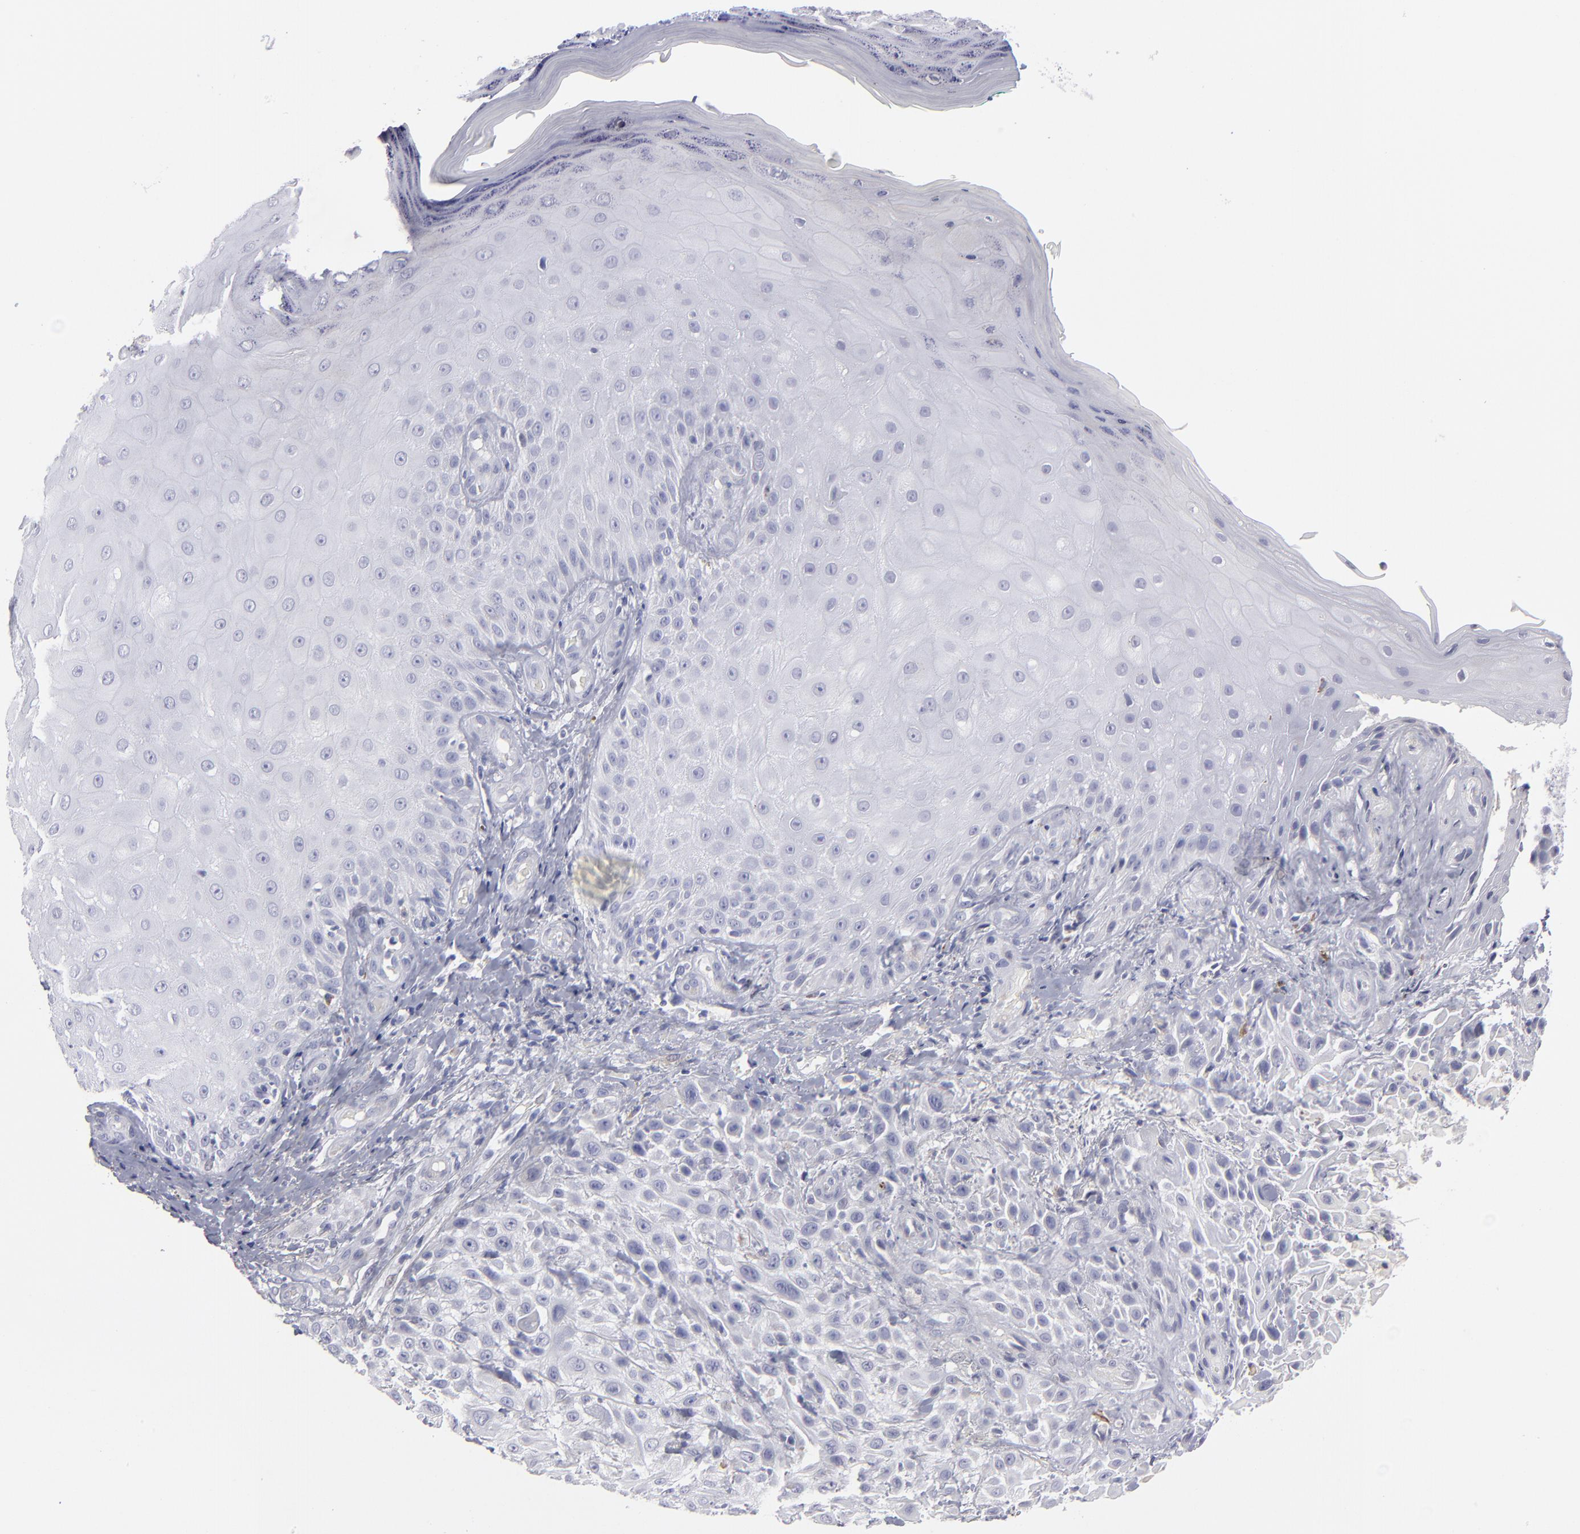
{"staining": {"intensity": "negative", "quantity": "none", "location": "none"}, "tissue": "skin cancer", "cell_type": "Tumor cells", "image_type": "cancer", "snomed": [{"axis": "morphology", "description": "Squamous cell carcinoma, NOS"}, {"axis": "topography", "description": "Skin"}], "caption": "An immunohistochemistry histopathology image of skin cancer (squamous cell carcinoma) is shown. There is no staining in tumor cells of skin cancer (squamous cell carcinoma).", "gene": "CADM3", "patient": {"sex": "female", "age": 42}}